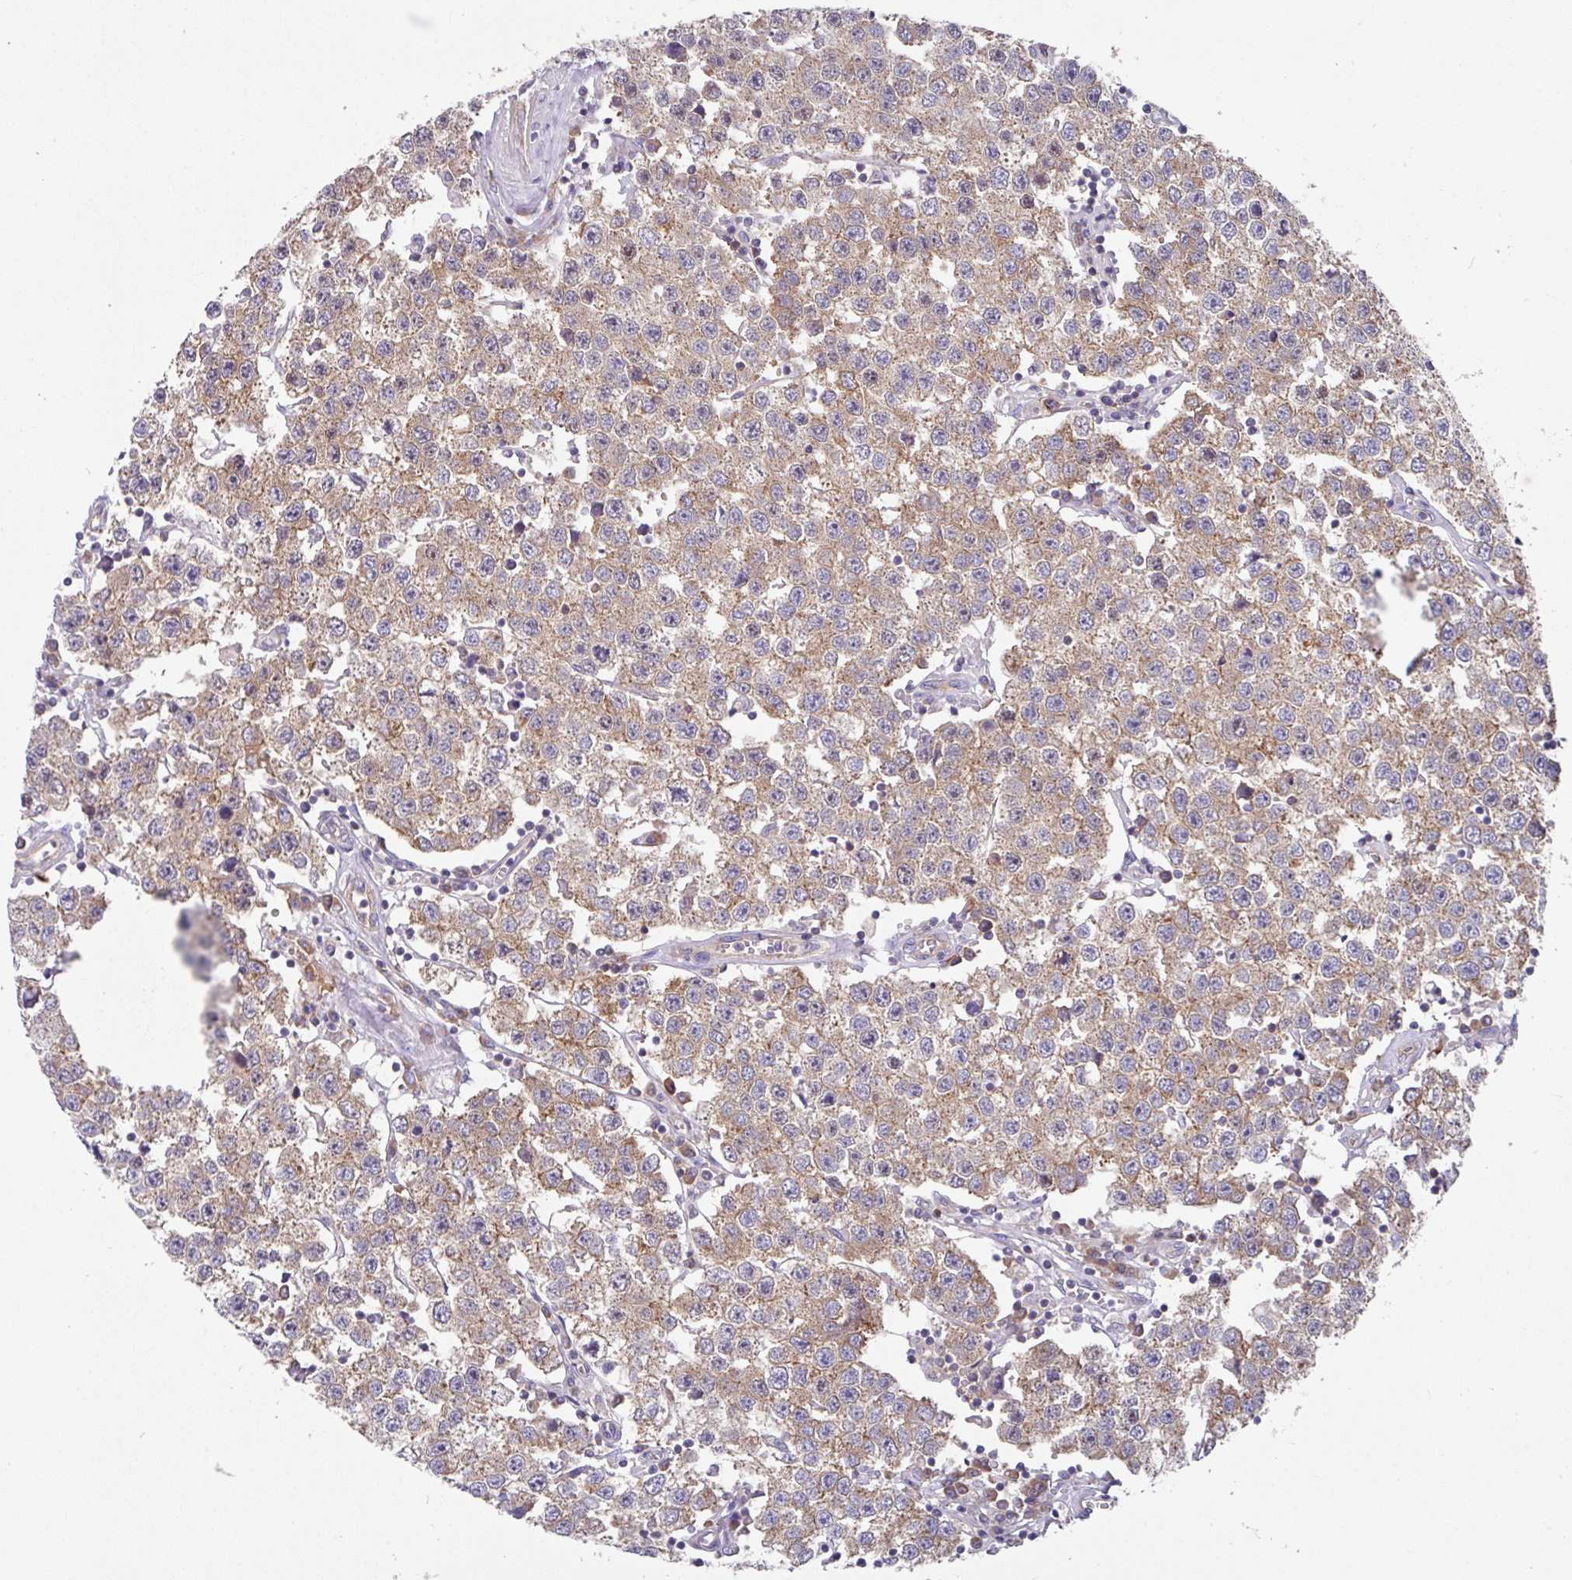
{"staining": {"intensity": "weak", "quantity": "25%-75%", "location": "cytoplasmic/membranous"}, "tissue": "testis cancer", "cell_type": "Tumor cells", "image_type": "cancer", "snomed": [{"axis": "morphology", "description": "Seminoma, NOS"}, {"axis": "topography", "description": "Testis"}], "caption": "Approximately 25%-75% of tumor cells in testis cancer demonstrate weak cytoplasmic/membranous protein staining as visualized by brown immunohistochemical staining.", "gene": "EIF4B", "patient": {"sex": "male", "age": 34}}